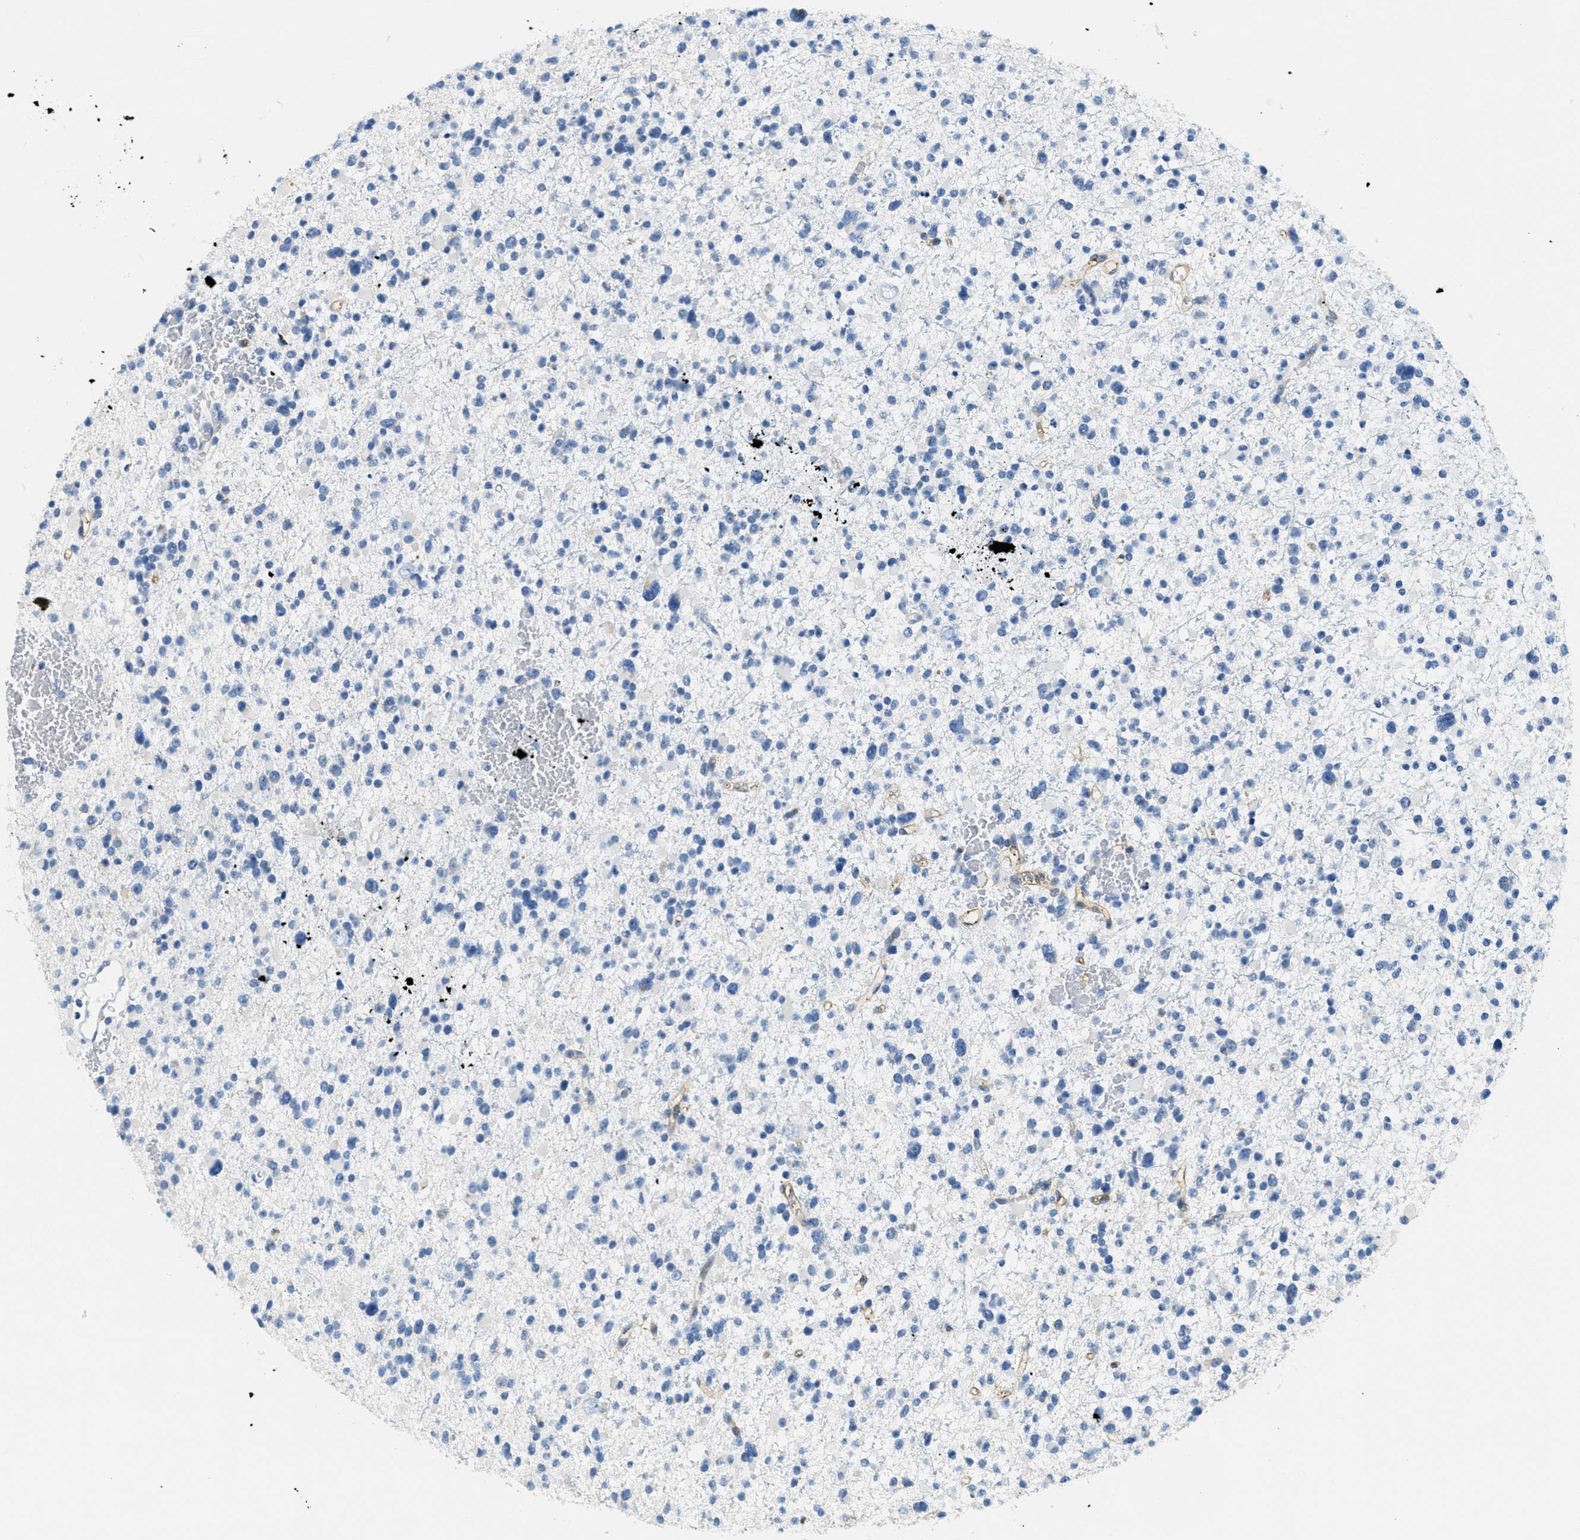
{"staining": {"intensity": "negative", "quantity": "none", "location": "none"}, "tissue": "glioma", "cell_type": "Tumor cells", "image_type": "cancer", "snomed": [{"axis": "morphology", "description": "Glioma, malignant, Low grade"}, {"axis": "topography", "description": "Brain"}], "caption": "Human low-grade glioma (malignant) stained for a protein using IHC reveals no expression in tumor cells.", "gene": "CA4", "patient": {"sex": "female", "age": 22}}